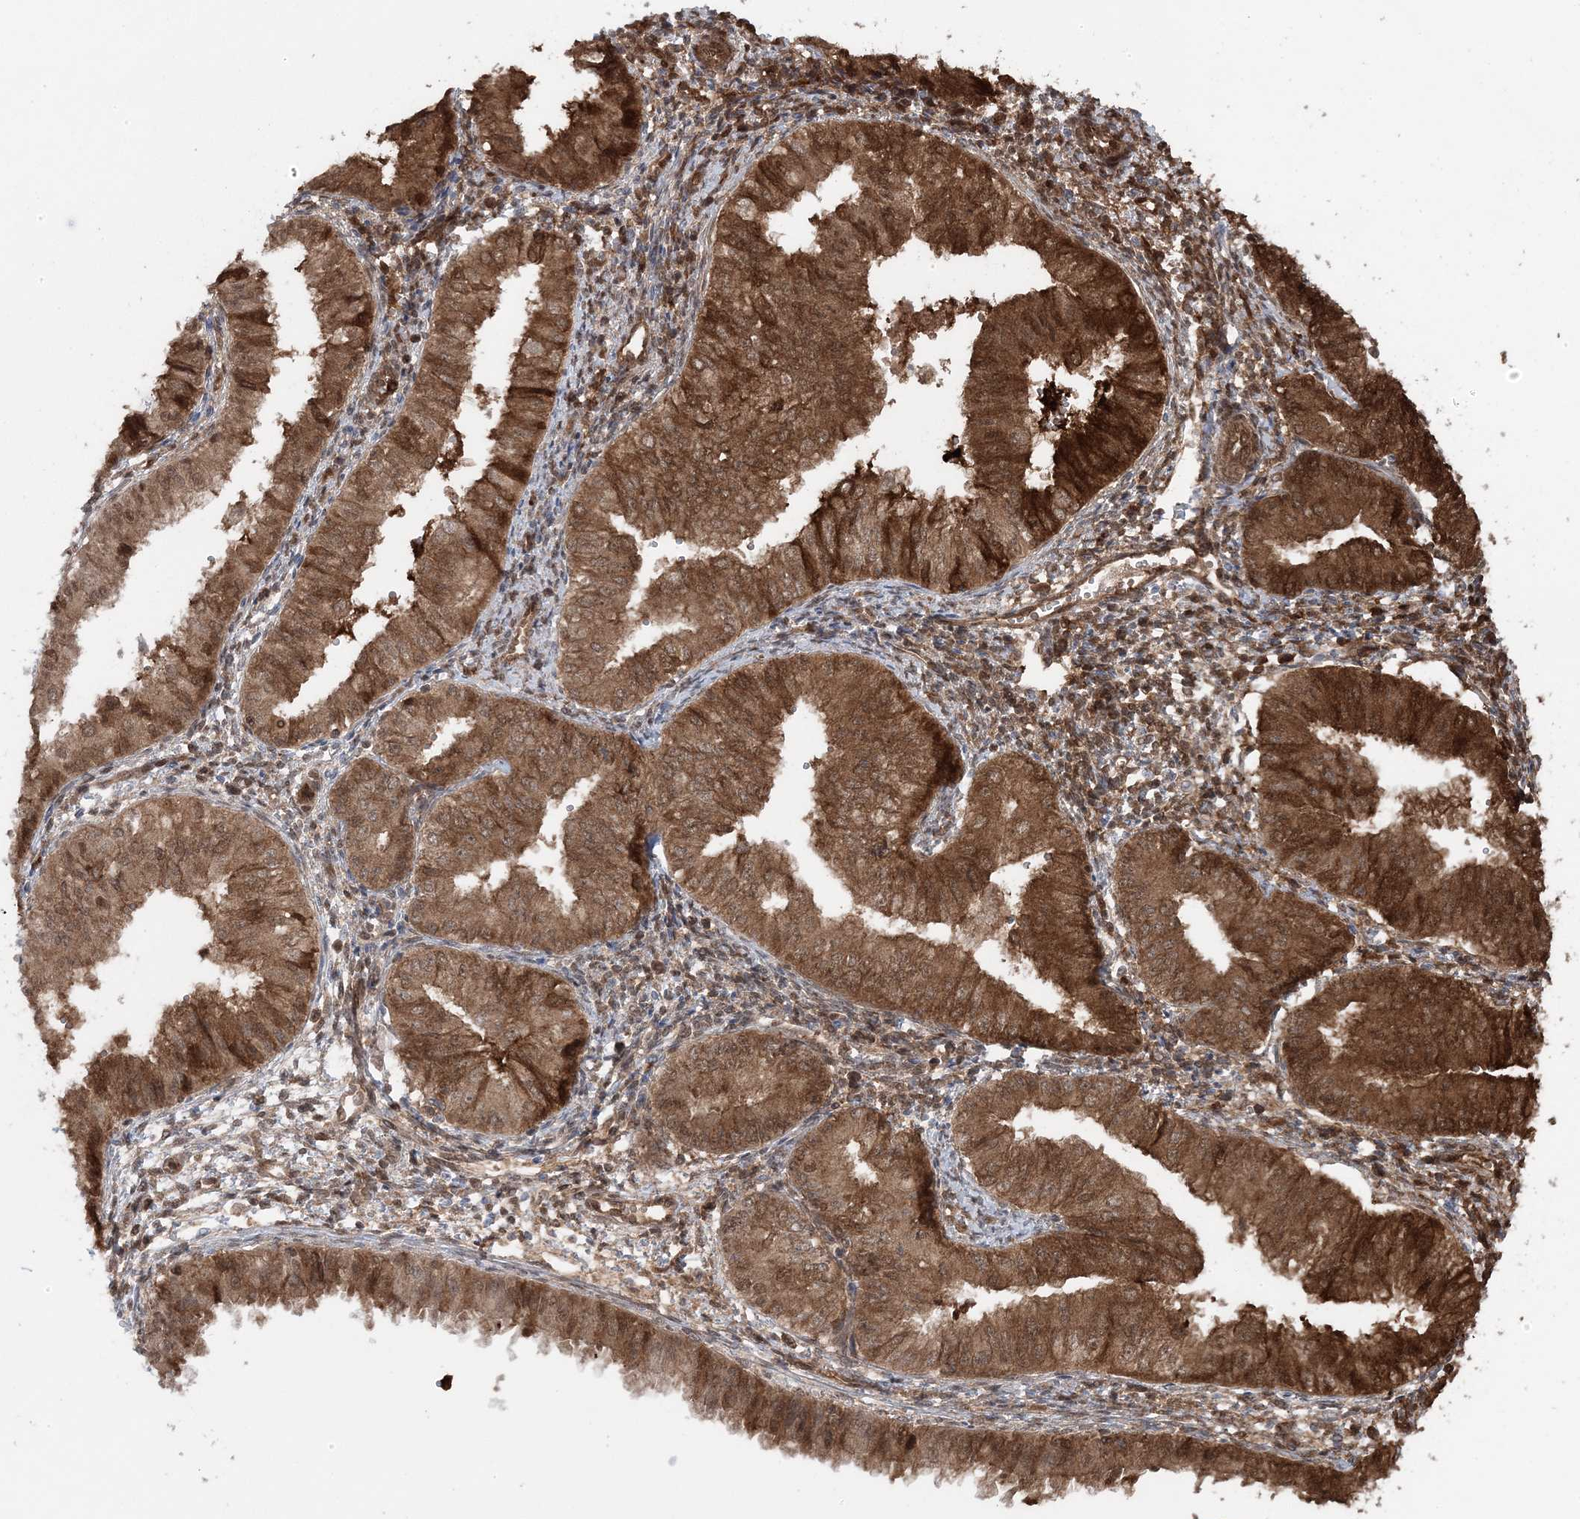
{"staining": {"intensity": "strong", "quantity": ">75%", "location": "cytoplasmic/membranous"}, "tissue": "endometrial cancer", "cell_type": "Tumor cells", "image_type": "cancer", "snomed": [{"axis": "morphology", "description": "Normal tissue, NOS"}, {"axis": "morphology", "description": "Adenocarcinoma, NOS"}, {"axis": "topography", "description": "Endometrium"}], "caption": "Immunohistochemistry (DAB (3,3'-diaminobenzidine)) staining of human endometrial cancer (adenocarcinoma) reveals strong cytoplasmic/membranous protein positivity in approximately >75% of tumor cells.", "gene": "MAPK1IP1L", "patient": {"sex": "female", "age": 53}}